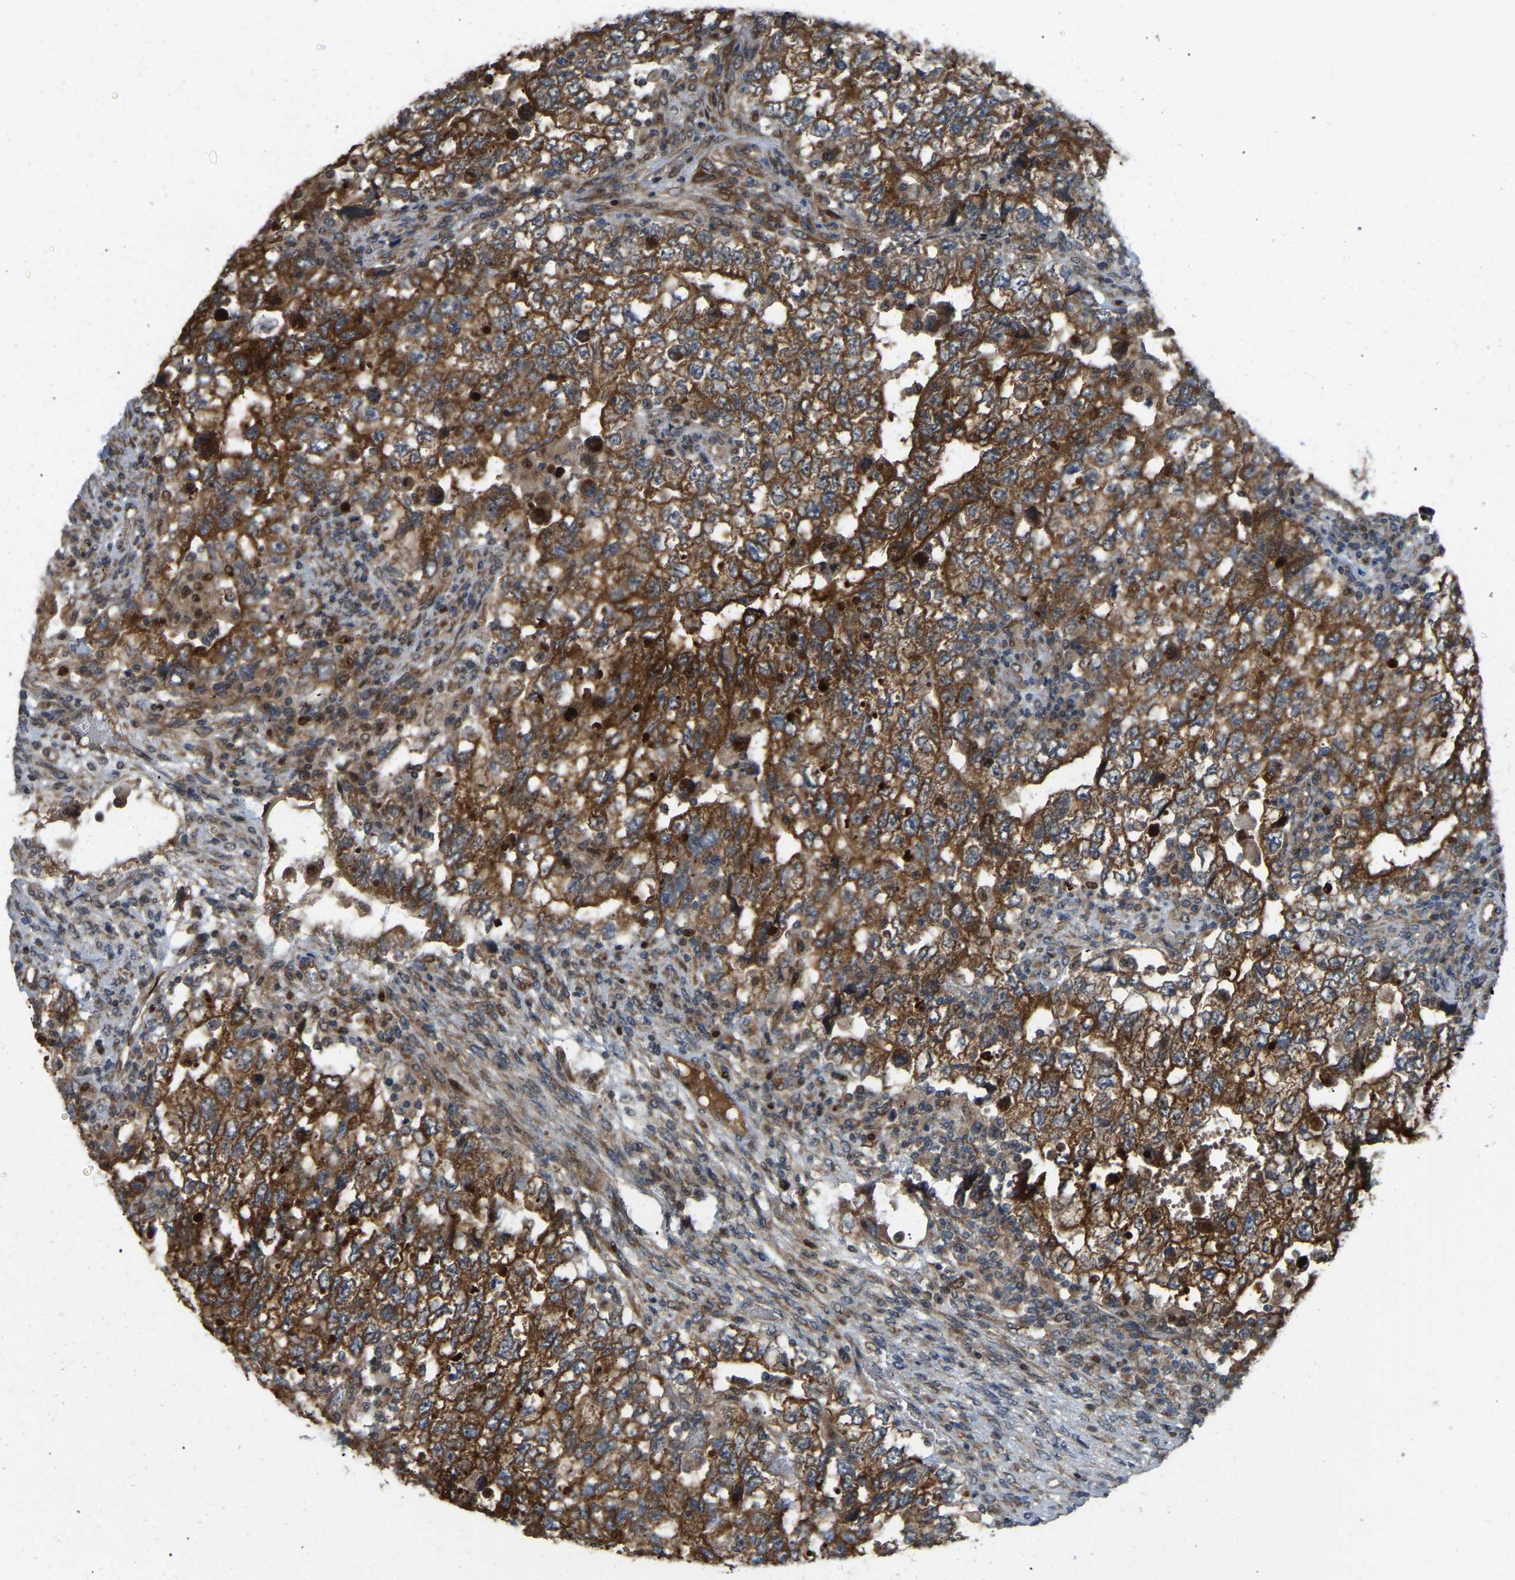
{"staining": {"intensity": "strong", "quantity": ">75%", "location": "cytoplasmic/membranous"}, "tissue": "testis cancer", "cell_type": "Tumor cells", "image_type": "cancer", "snomed": [{"axis": "morphology", "description": "Carcinoma, Embryonal, NOS"}, {"axis": "topography", "description": "Testis"}], "caption": "This micrograph exhibits immunohistochemistry (IHC) staining of embryonal carcinoma (testis), with high strong cytoplasmic/membranous positivity in approximately >75% of tumor cells.", "gene": "C21orf91", "patient": {"sex": "male", "age": 36}}